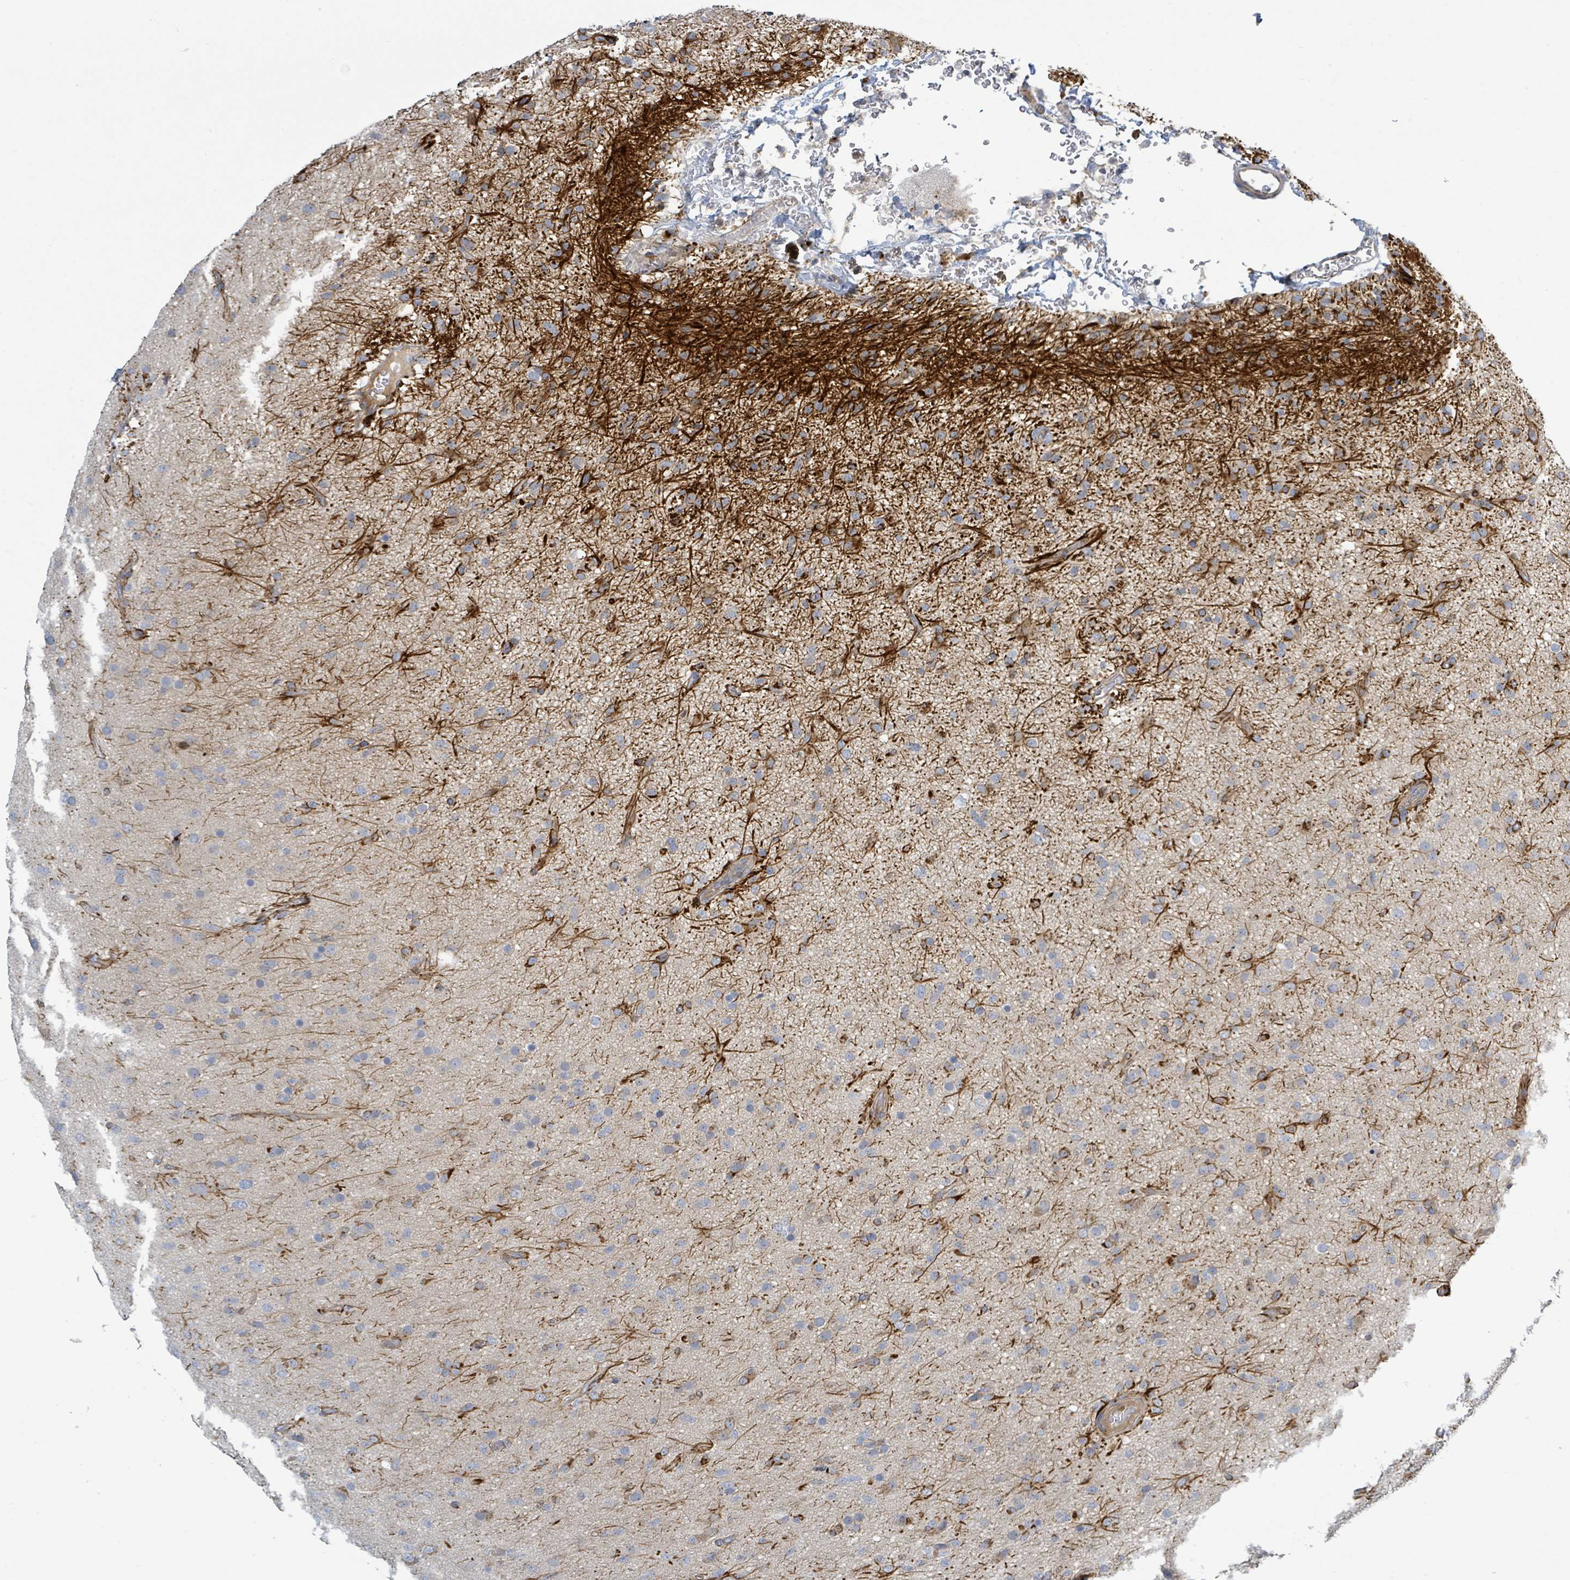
{"staining": {"intensity": "negative", "quantity": "none", "location": "none"}, "tissue": "glioma", "cell_type": "Tumor cells", "image_type": "cancer", "snomed": [{"axis": "morphology", "description": "Glioma, malignant, Low grade"}, {"axis": "topography", "description": "Brain"}], "caption": "An immunohistochemistry (IHC) histopathology image of malignant glioma (low-grade) is shown. There is no staining in tumor cells of malignant glioma (low-grade). The staining was performed using DAB (3,3'-diaminobenzidine) to visualize the protein expression in brown, while the nuclei were stained in blue with hematoxylin (Magnification: 20x).", "gene": "CFAP210", "patient": {"sex": "male", "age": 65}}